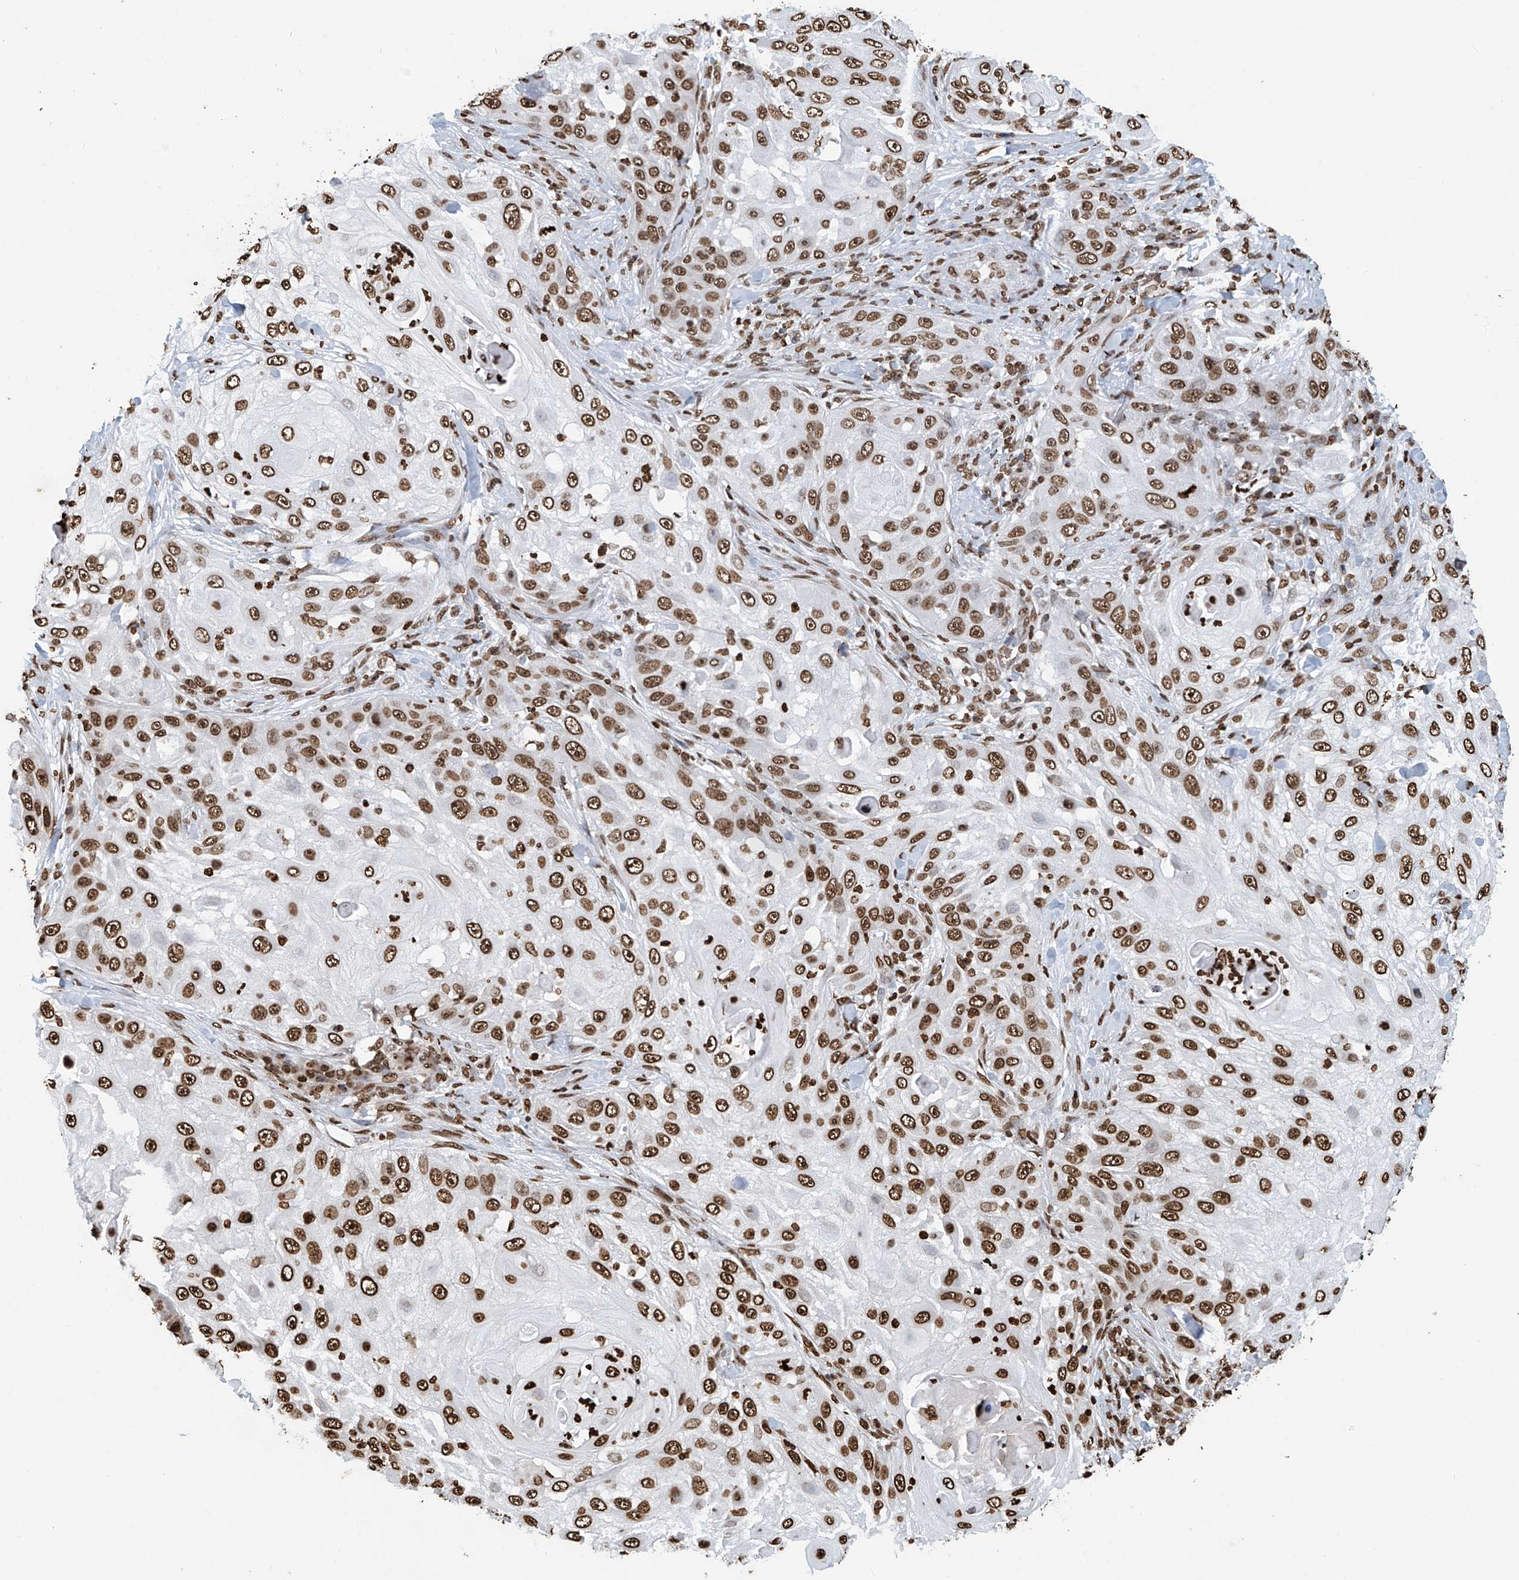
{"staining": {"intensity": "moderate", "quantity": ">75%", "location": "nuclear"}, "tissue": "skin cancer", "cell_type": "Tumor cells", "image_type": "cancer", "snomed": [{"axis": "morphology", "description": "Squamous cell carcinoma, NOS"}, {"axis": "topography", "description": "Skin"}], "caption": "Brown immunohistochemical staining in human skin cancer demonstrates moderate nuclear positivity in approximately >75% of tumor cells.", "gene": "DPPA2", "patient": {"sex": "female", "age": 44}}